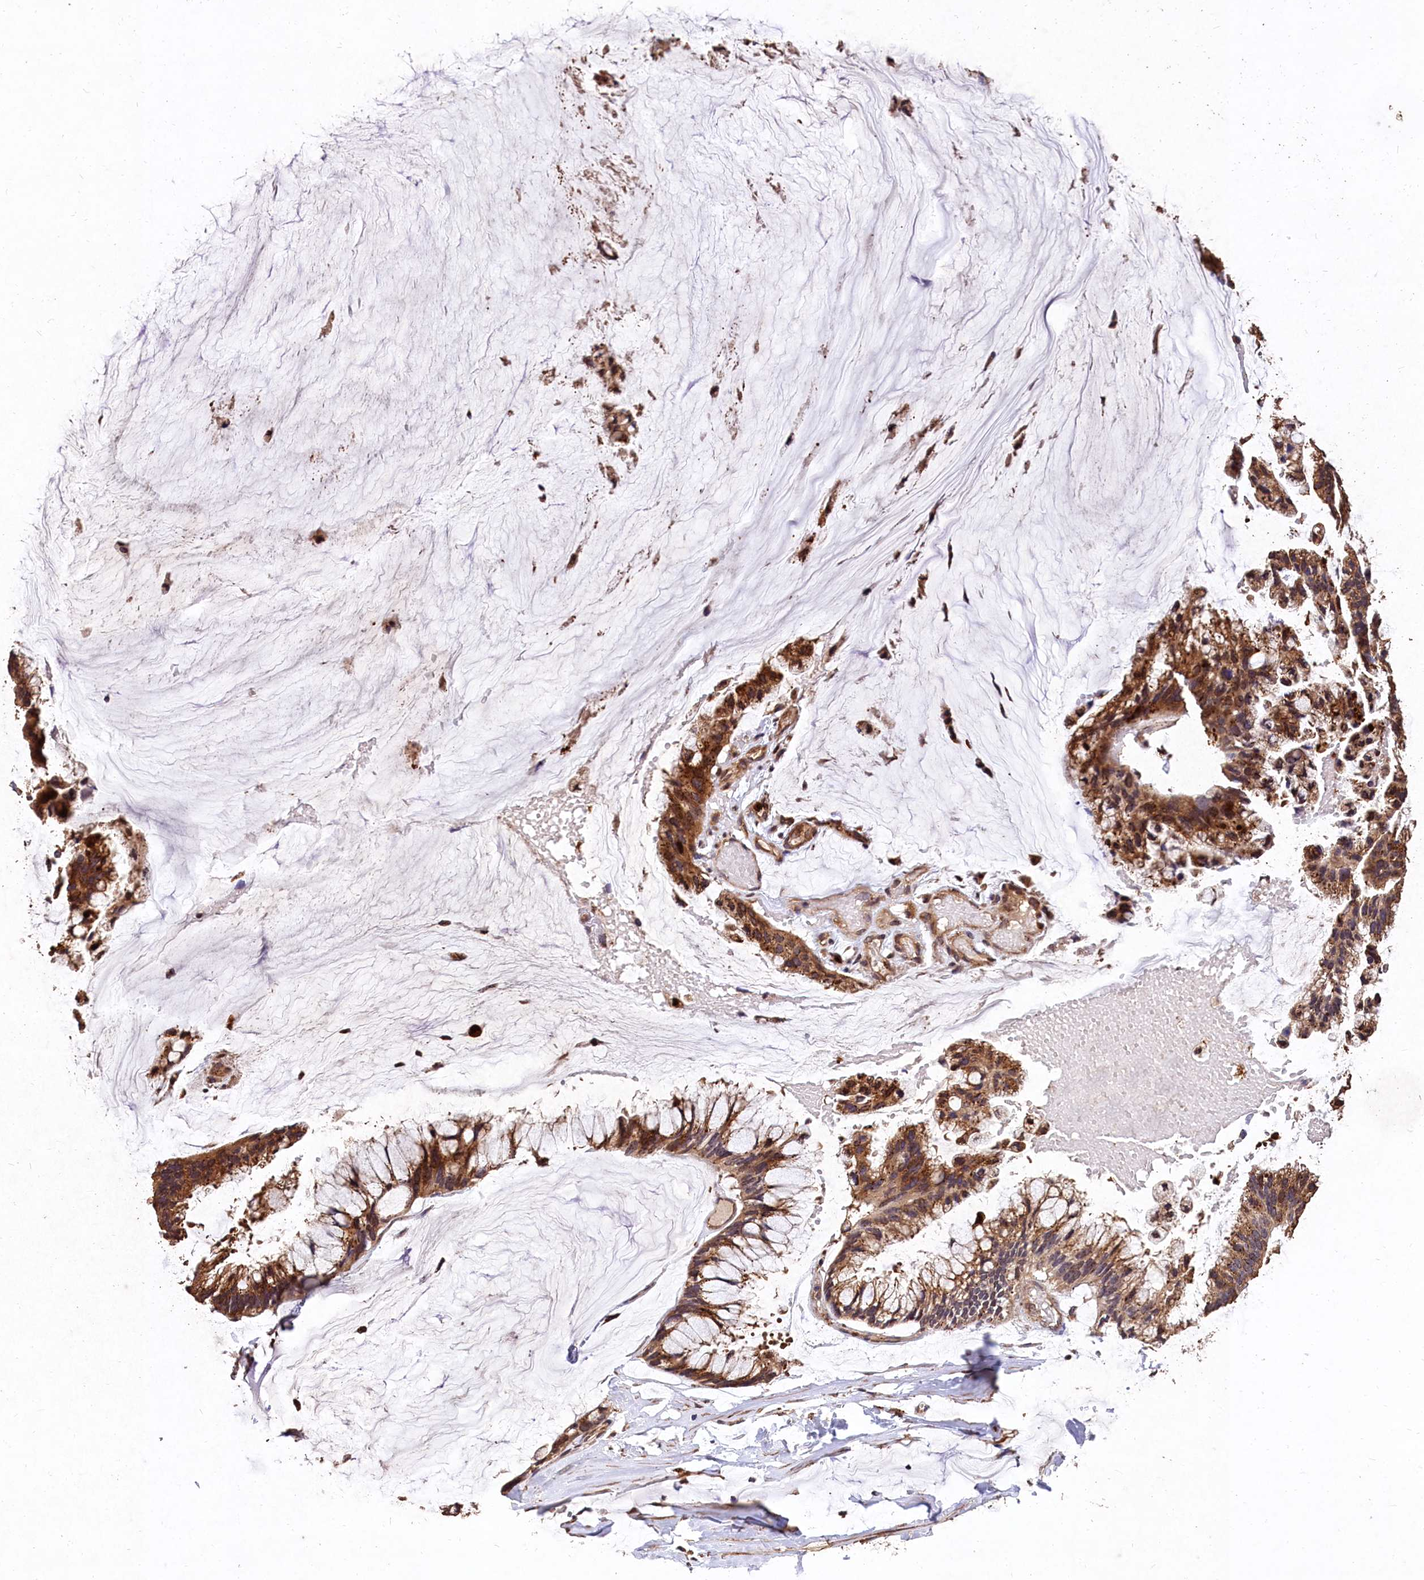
{"staining": {"intensity": "strong", "quantity": ">75%", "location": "cytoplasmic/membranous"}, "tissue": "ovarian cancer", "cell_type": "Tumor cells", "image_type": "cancer", "snomed": [{"axis": "morphology", "description": "Cystadenocarcinoma, mucinous, NOS"}, {"axis": "topography", "description": "Ovary"}], "caption": "A brown stain highlights strong cytoplasmic/membranous staining of a protein in human mucinous cystadenocarcinoma (ovarian) tumor cells. The staining was performed using DAB (3,3'-diaminobenzidine) to visualize the protein expression in brown, while the nuclei were stained in blue with hematoxylin (Magnification: 20x).", "gene": "LSM4", "patient": {"sex": "female", "age": 39}}